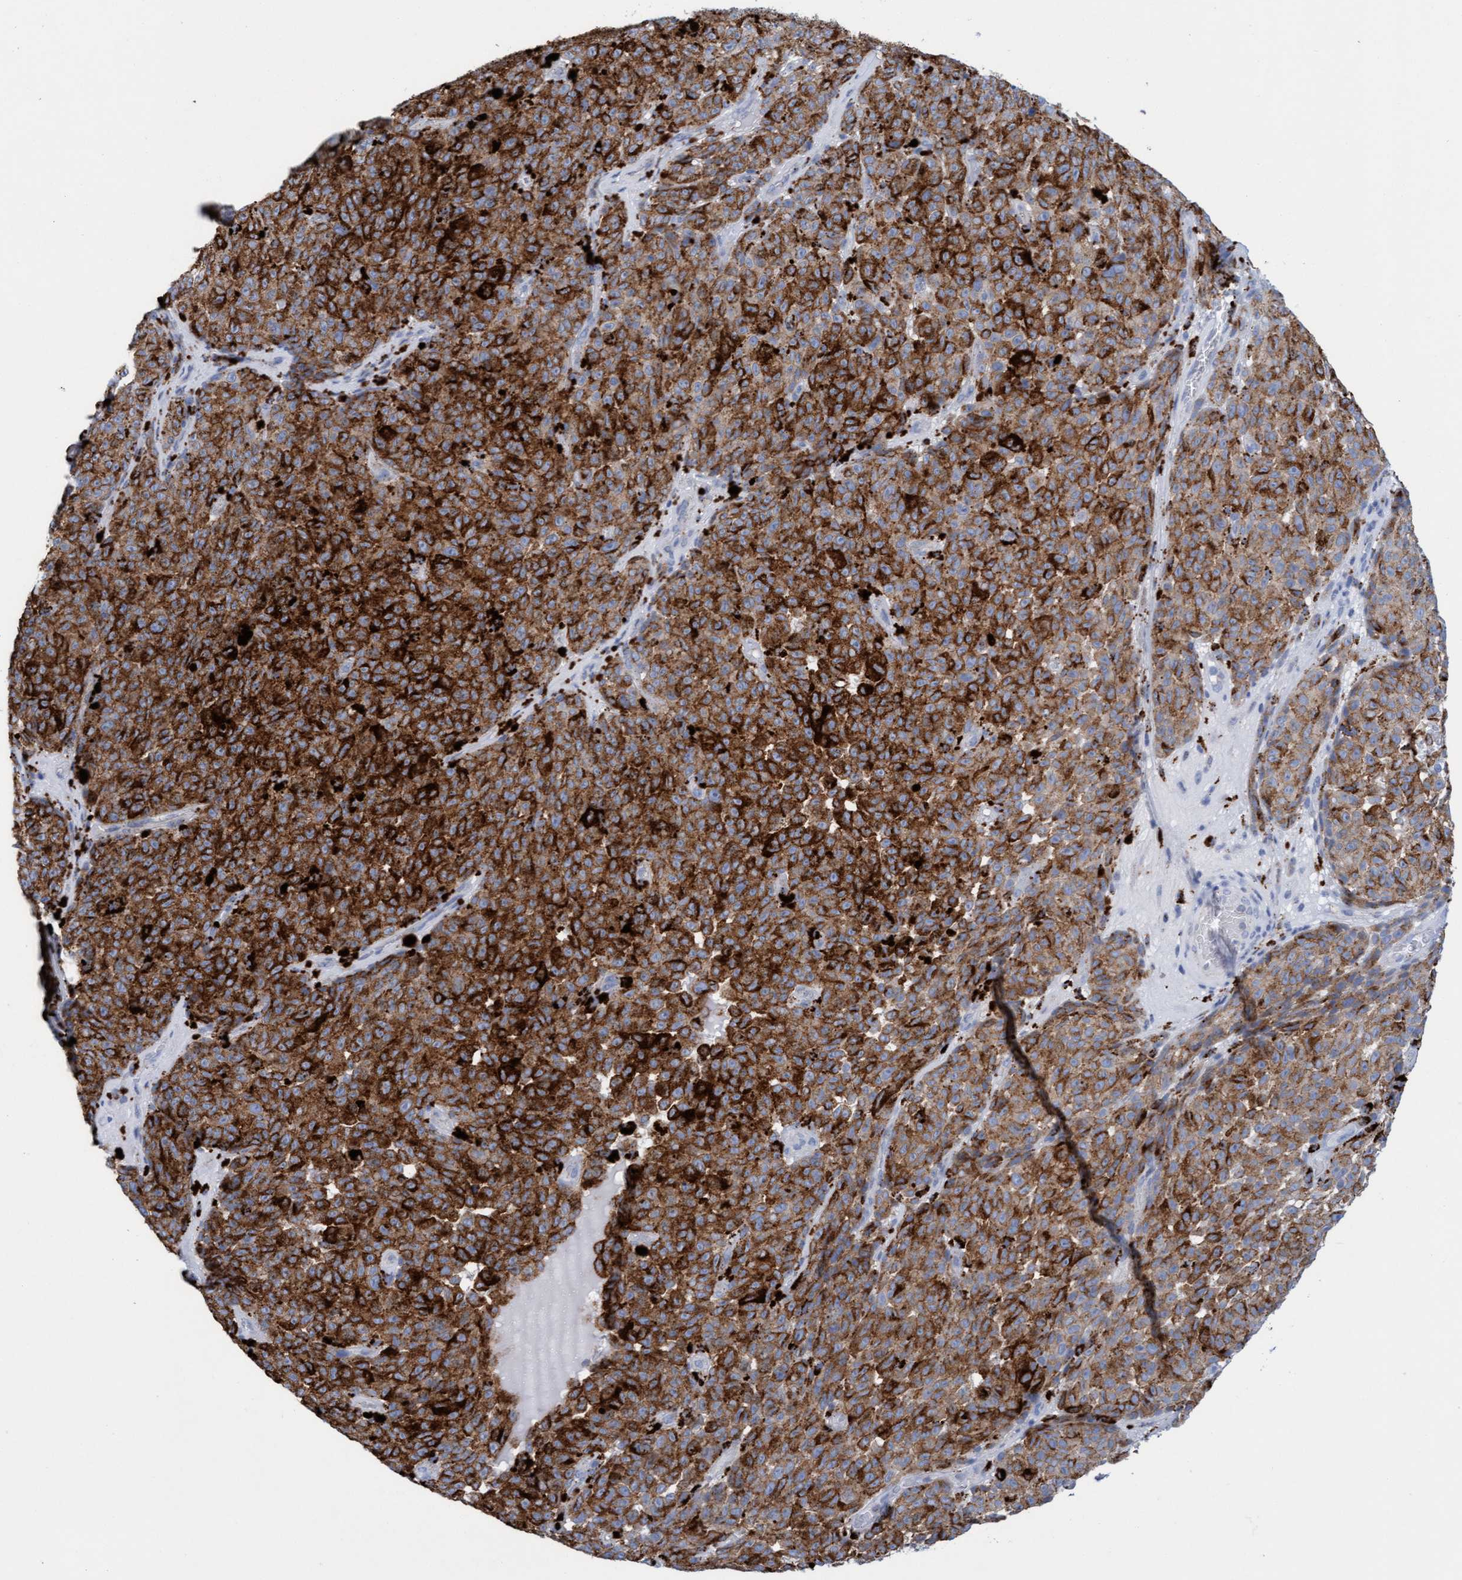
{"staining": {"intensity": "moderate", "quantity": ">75%", "location": "cytoplasmic/membranous"}, "tissue": "melanoma", "cell_type": "Tumor cells", "image_type": "cancer", "snomed": [{"axis": "morphology", "description": "Malignant melanoma, NOS"}, {"axis": "topography", "description": "Skin"}], "caption": "High-power microscopy captured an immunohistochemistry (IHC) image of malignant melanoma, revealing moderate cytoplasmic/membranous positivity in about >75% of tumor cells.", "gene": "SGSH", "patient": {"sex": "female", "age": 82}}